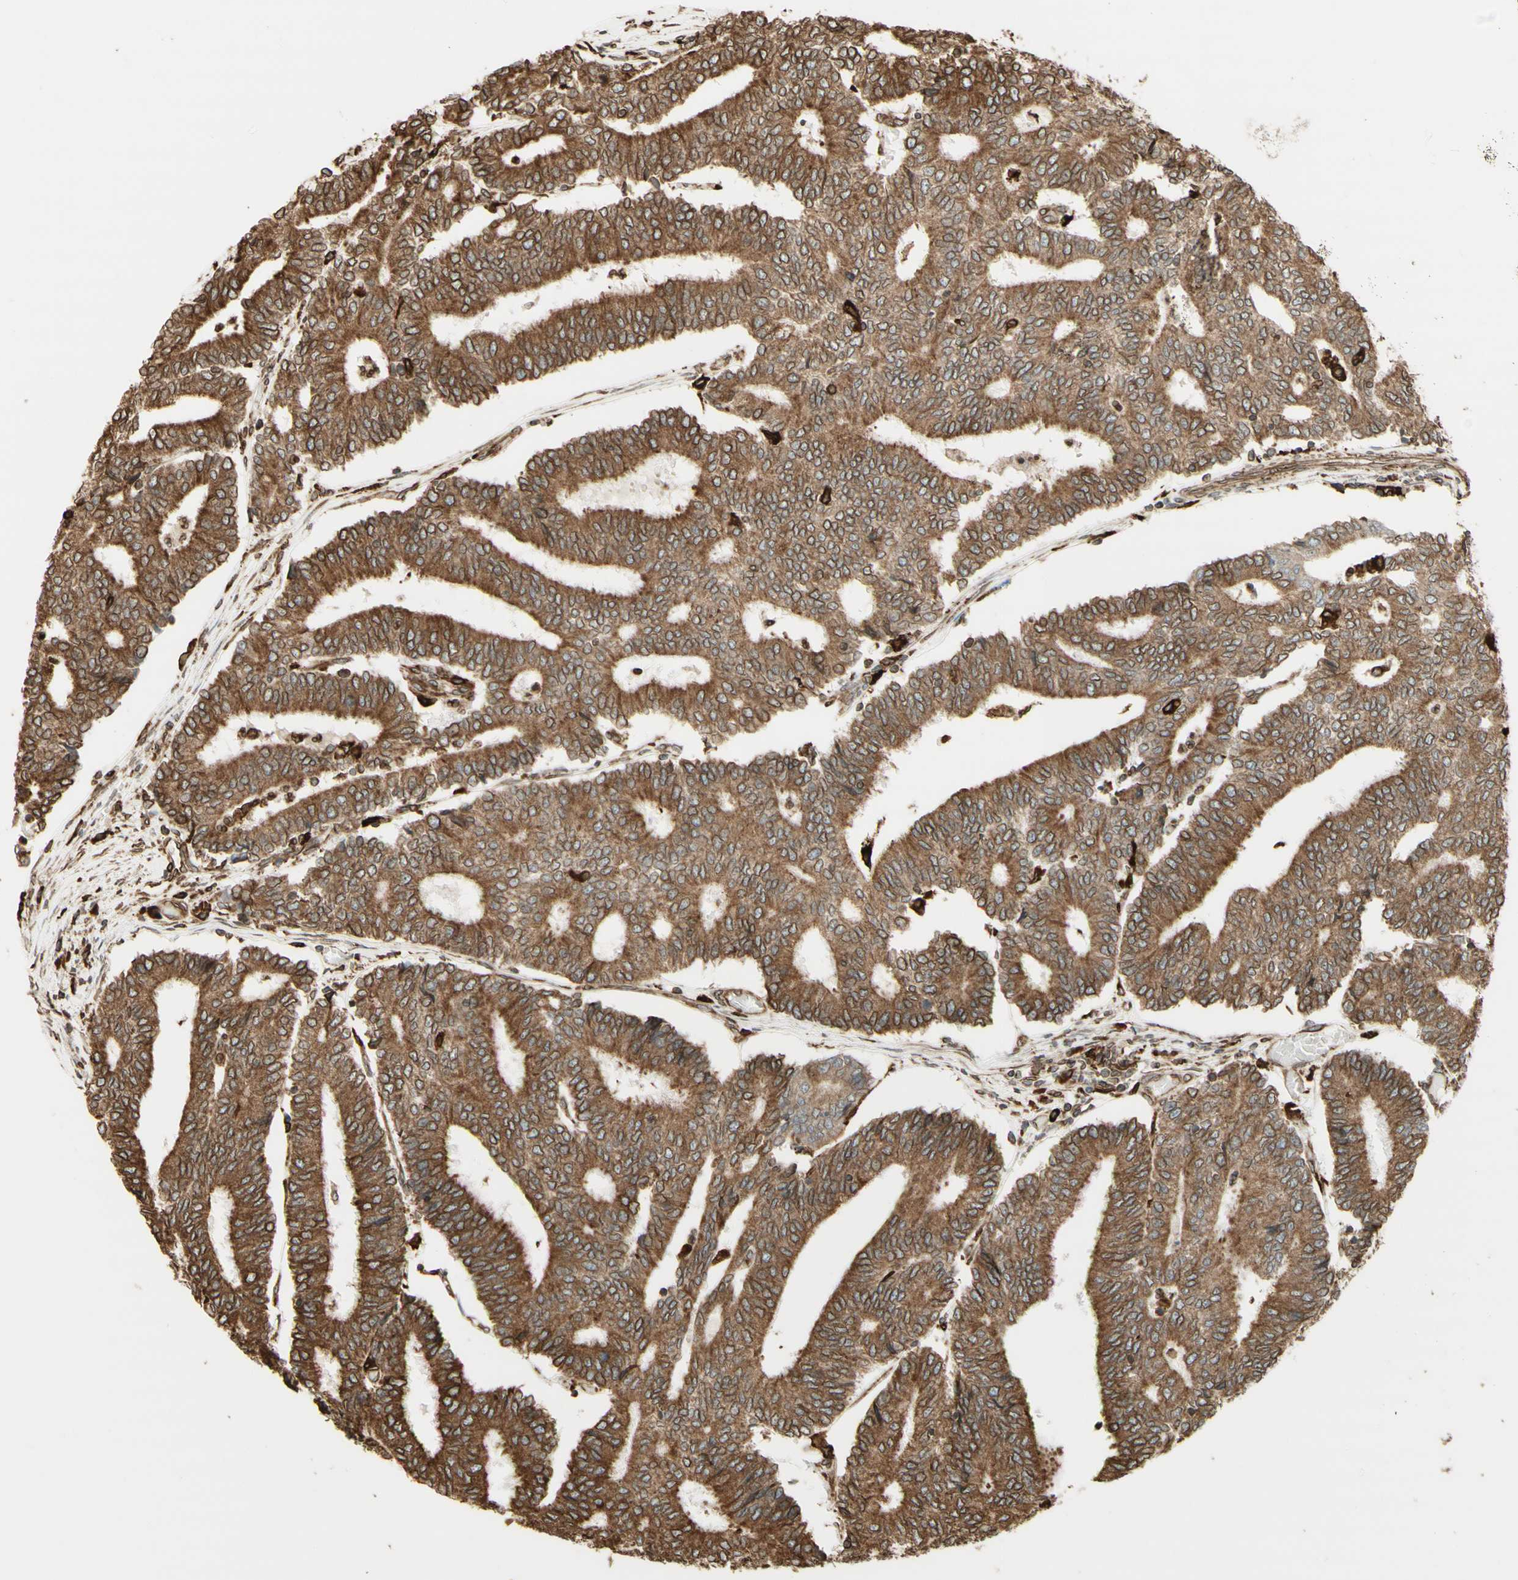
{"staining": {"intensity": "moderate", "quantity": ">75%", "location": "cytoplasmic/membranous"}, "tissue": "prostate cancer", "cell_type": "Tumor cells", "image_type": "cancer", "snomed": [{"axis": "morphology", "description": "Normal tissue, NOS"}, {"axis": "morphology", "description": "Adenocarcinoma, High grade"}, {"axis": "topography", "description": "Prostate"}, {"axis": "topography", "description": "Seminal veicle"}], "caption": "Immunohistochemistry (IHC) micrograph of neoplastic tissue: human adenocarcinoma (high-grade) (prostate) stained using IHC displays medium levels of moderate protein expression localized specifically in the cytoplasmic/membranous of tumor cells, appearing as a cytoplasmic/membranous brown color.", "gene": "CANX", "patient": {"sex": "male", "age": 55}}